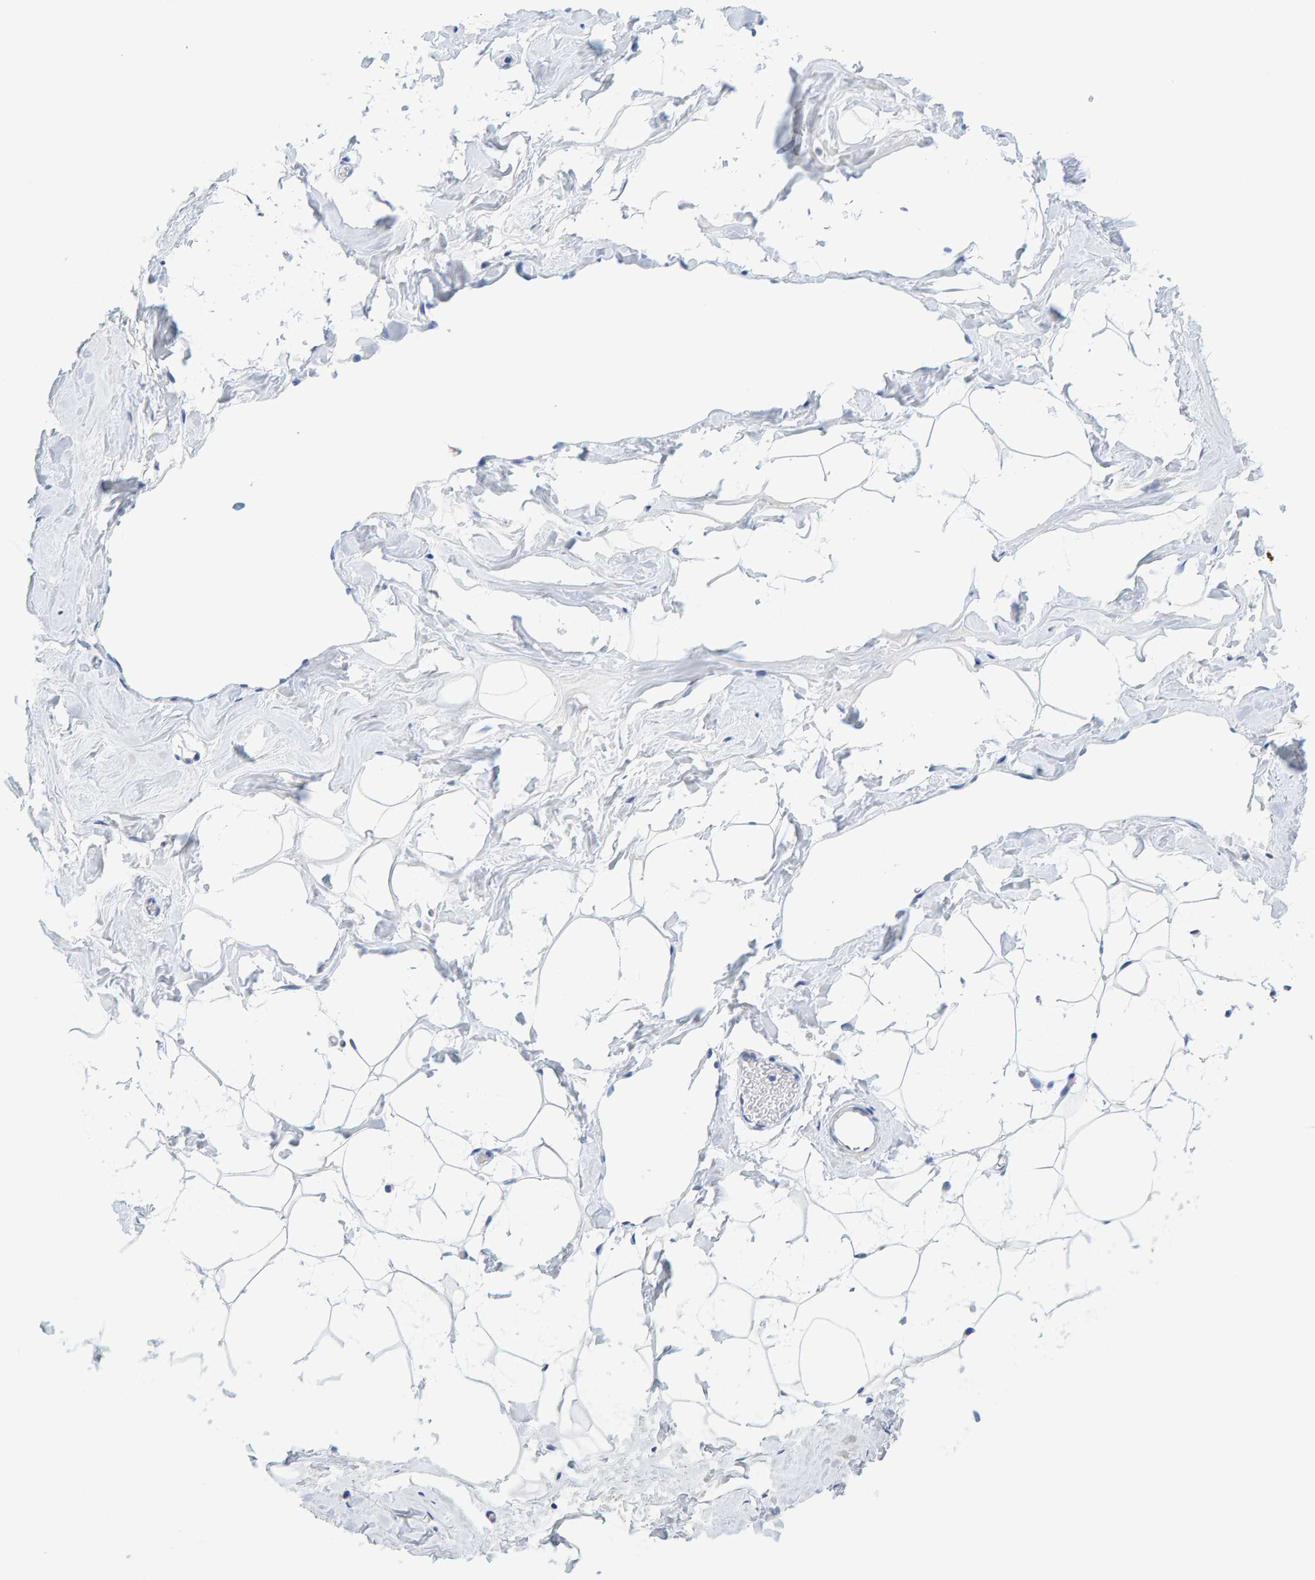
{"staining": {"intensity": "negative", "quantity": "none", "location": "none"}, "tissue": "adipose tissue", "cell_type": "Adipocytes", "image_type": "normal", "snomed": [{"axis": "morphology", "description": "Normal tissue, NOS"}, {"axis": "morphology", "description": "Fibrosis, NOS"}, {"axis": "topography", "description": "Breast"}, {"axis": "topography", "description": "Adipose tissue"}], "caption": "There is no significant staining in adipocytes of adipose tissue. (Brightfield microscopy of DAB (3,3'-diaminobenzidine) immunohistochemistry (IHC) at high magnification).", "gene": "MOG", "patient": {"sex": "female", "age": 39}}